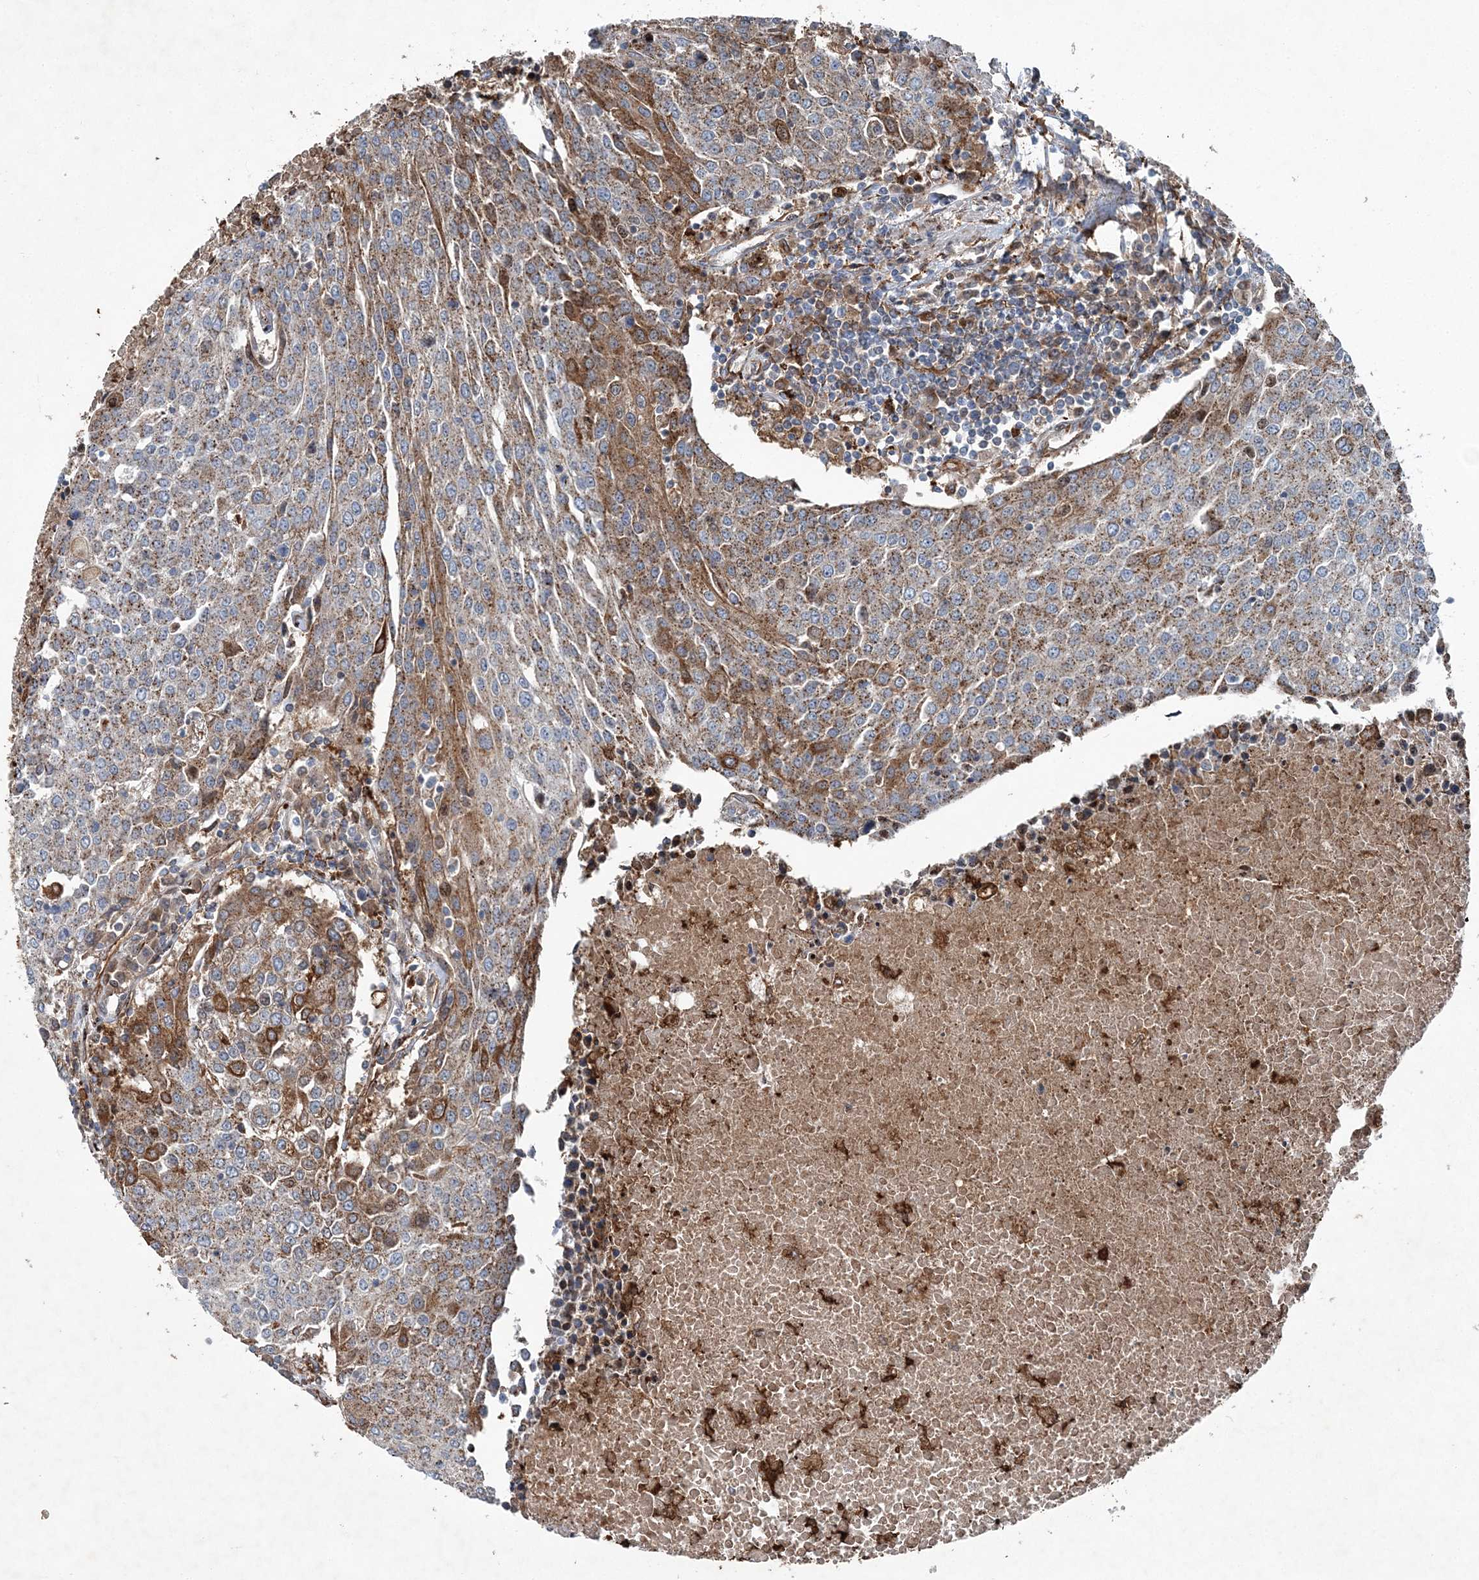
{"staining": {"intensity": "moderate", "quantity": ">75%", "location": "cytoplasmic/membranous"}, "tissue": "urothelial cancer", "cell_type": "Tumor cells", "image_type": "cancer", "snomed": [{"axis": "morphology", "description": "Urothelial carcinoma, High grade"}, {"axis": "topography", "description": "Urinary bladder"}], "caption": "Brown immunohistochemical staining in human urothelial cancer demonstrates moderate cytoplasmic/membranous staining in about >75% of tumor cells. Using DAB (brown) and hematoxylin (blue) stains, captured at high magnification using brightfield microscopy.", "gene": "SPOPL", "patient": {"sex": "female", "age": 85}}